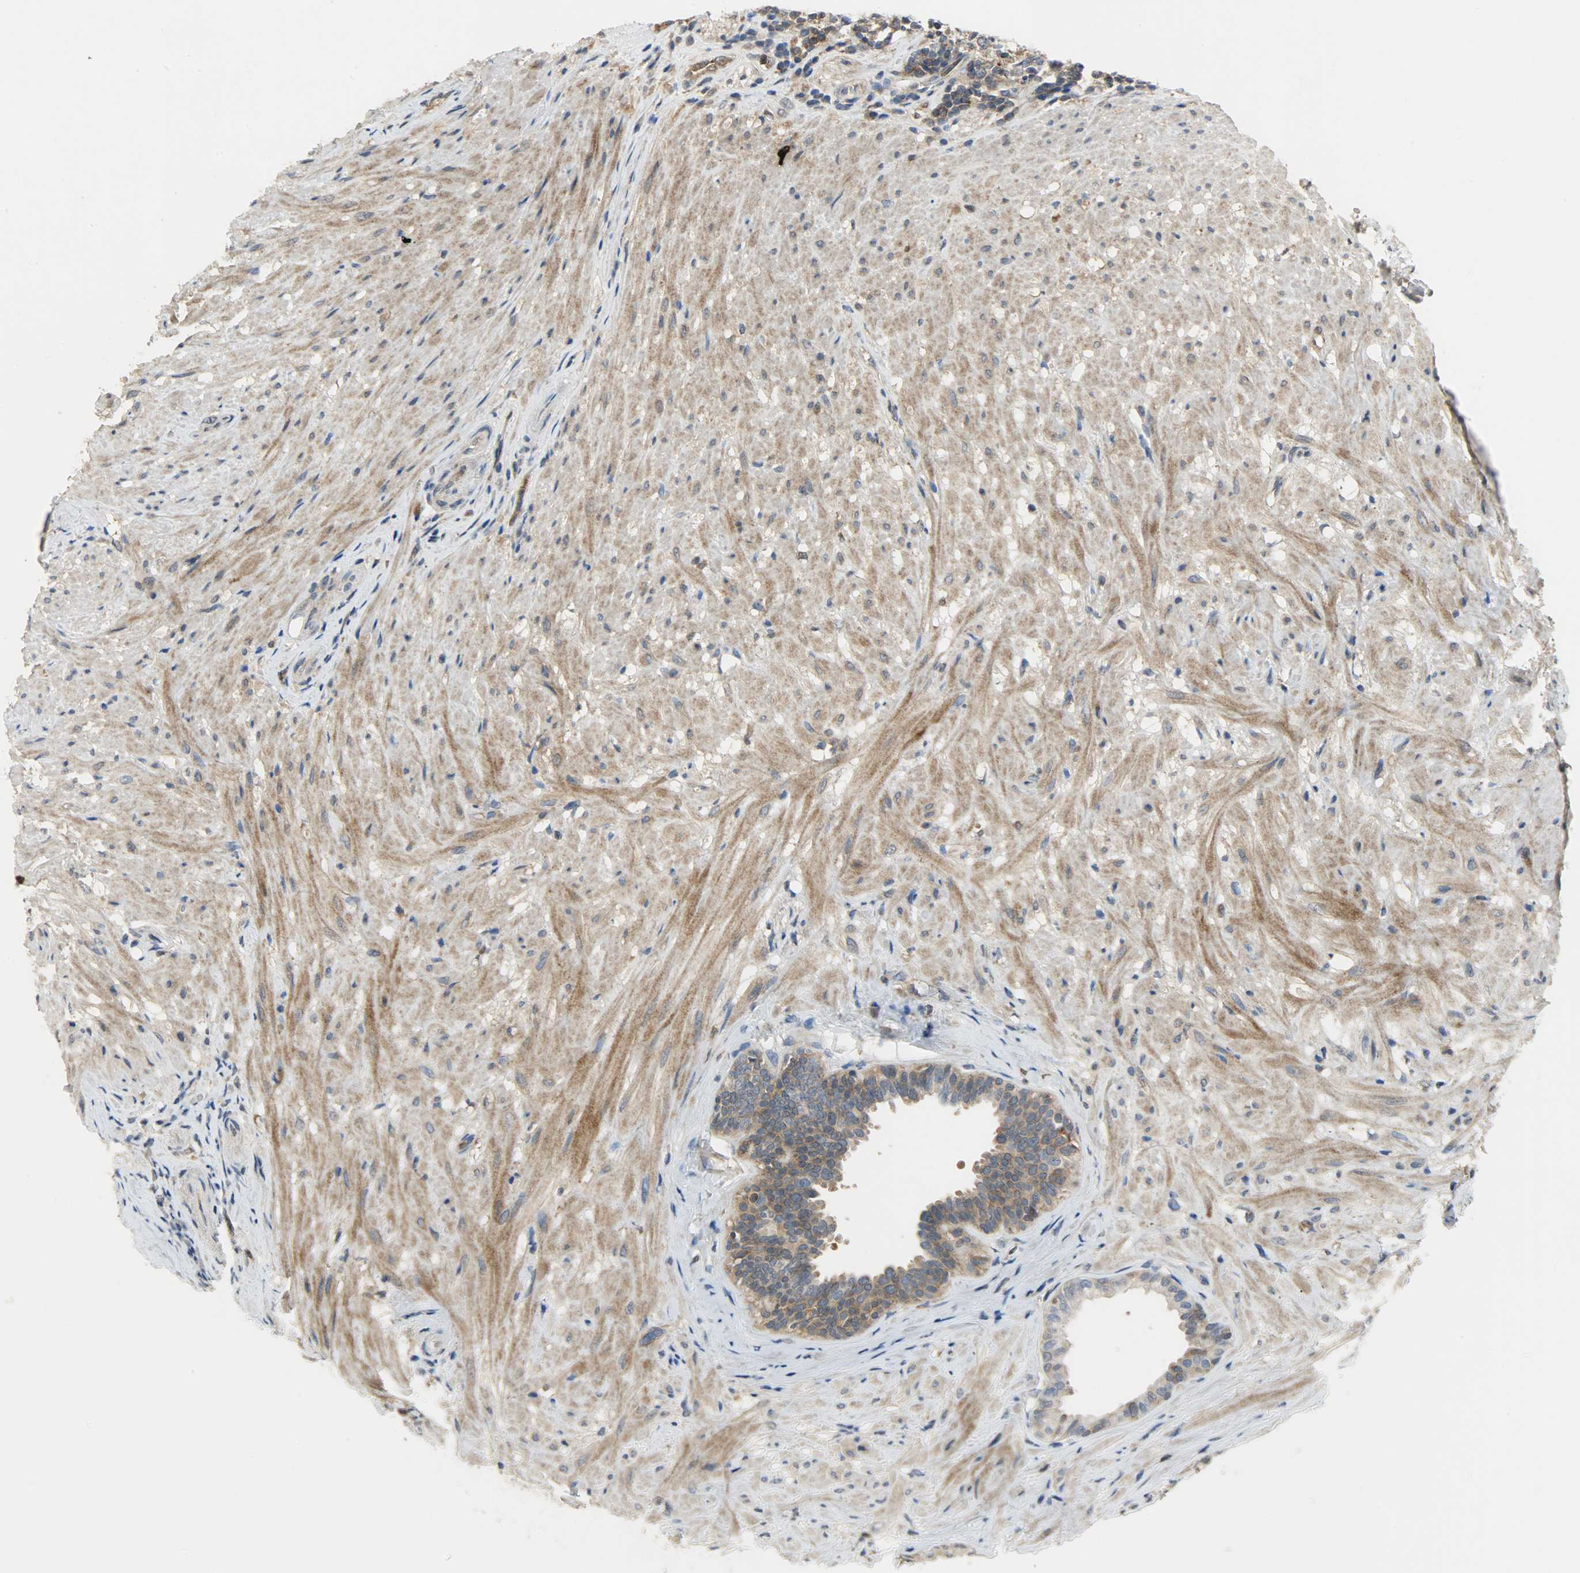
{"staining": {"intensity": "moderate", "quantity": ">75%", "location": "cytoplasmic/membranous"}, "tissue": "seminal vesicle", "cell_type": "Glandular cells", "image_type": "normal", "snomed": [{"axis": "morphology", "description": "Normal tissue, NOS"}, {"axis": "topography", "description": "Seminal veicle"}], "caption": "Immunohistochemistry (IHC) (DAB (3,3'-diaminobenzidine)) staining of benign seminal vesicle exhibits moderate cytoplasmic/membranous protein staining in about >75% of glandular cells.", "gene": "TRIM21", "patient": {"sex": "male", "age": 61}}